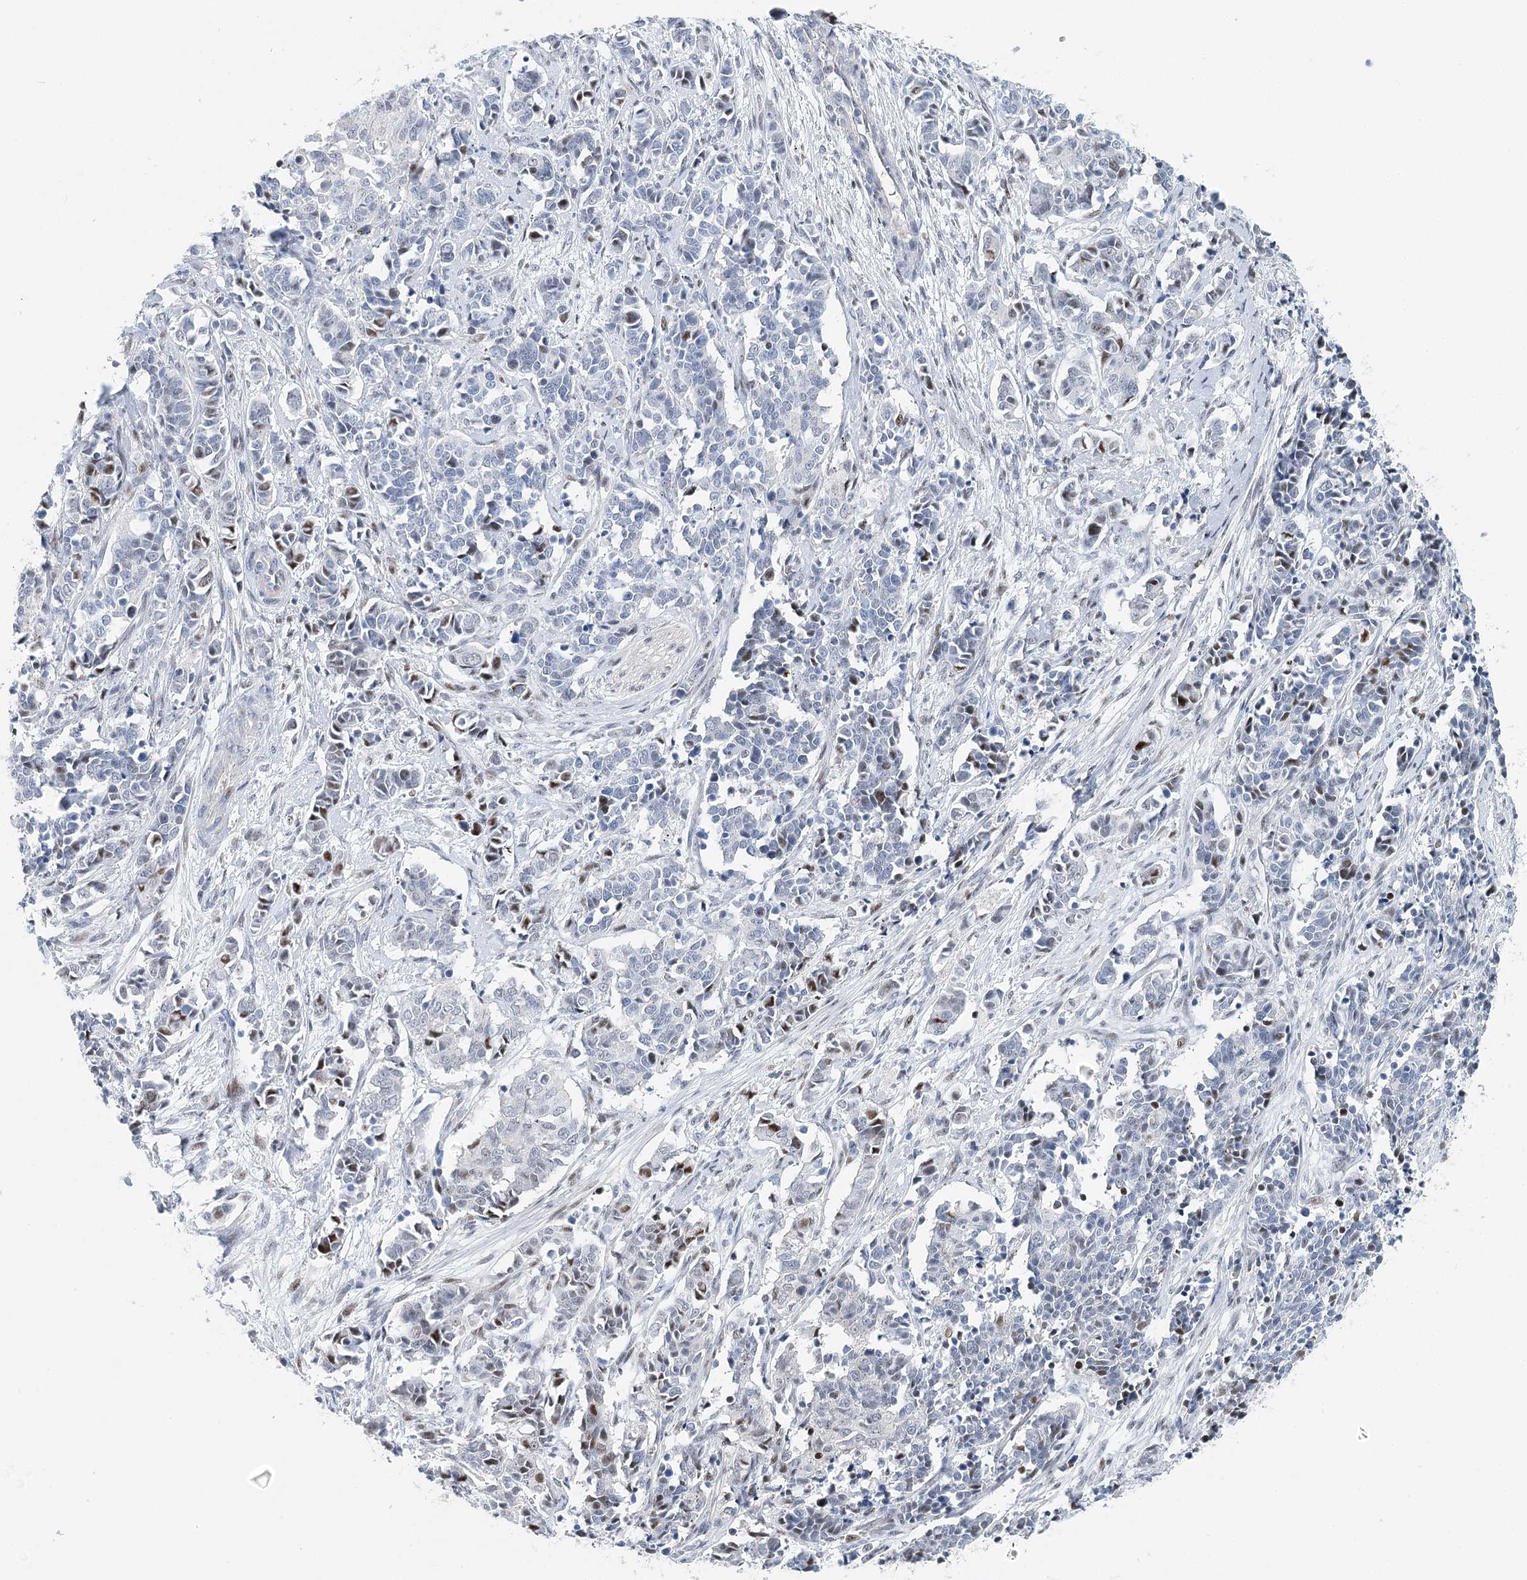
{"staining": {"intensity": "moderate", "quantity": "<25%", "location": "nuclear"}, "tissue": "cervical cancer", "cell_type": "Tumor cells", "image_type": "cancer", "snomed": [{"axis": "morphology", "description": "Normal tissue, NOS"}, {"axis": "morphology", "description": "Squamous cell carcinoma, NOS"}, {"axis": "topography", "description": "Cervix"}], "caption": "The micrograph demonstrates immunohistochemical staining of cervical cancer. There is moderate nuclear staining is appreciated in approximately <25% of tumor cells.", "gene": "CAMTA1", "patient": {"sex": "female", "age": 35}}